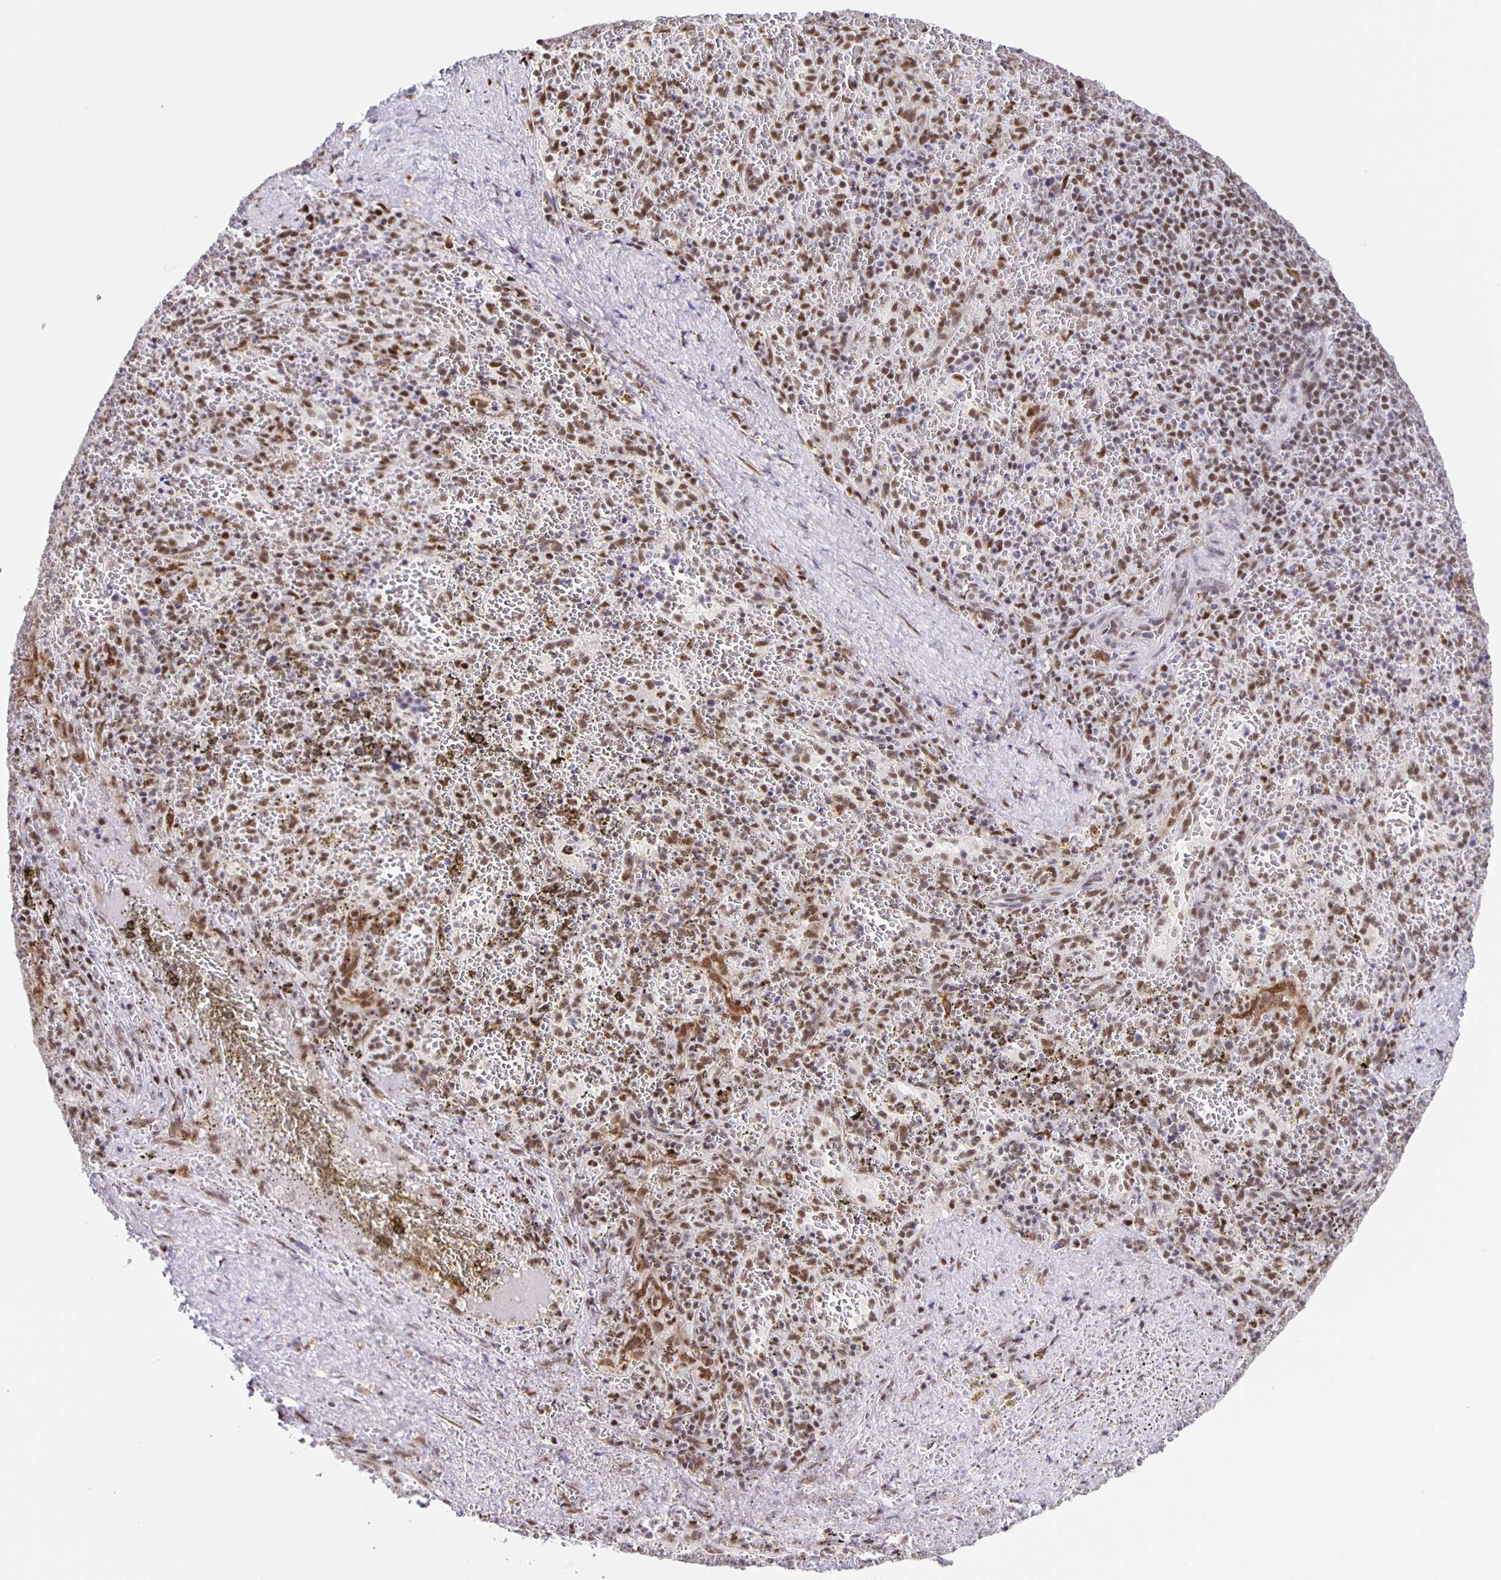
{"staining": {"intensity": "moderate", "quantity": "<25%", "location": "nuclear"}, "tissue": "spleen", "cell_type": "Cells in red pulp", "image_type": "normal", "snomed": [{"axis": "morphology", "description": "Normal tissue, NOS"}, {"axis": "topography", "description": "Spleen"}], "caption": "Immunohistochemical staining of unremarkable human spleen reveals low levels of moderate nuclear expression in about <25% of cells in red pulp. The protein of interest is shown in brown color, while the nuclei are stained blue.", "gene": "ZRANB2", "patient": {"sex": "female", "age": 50}}